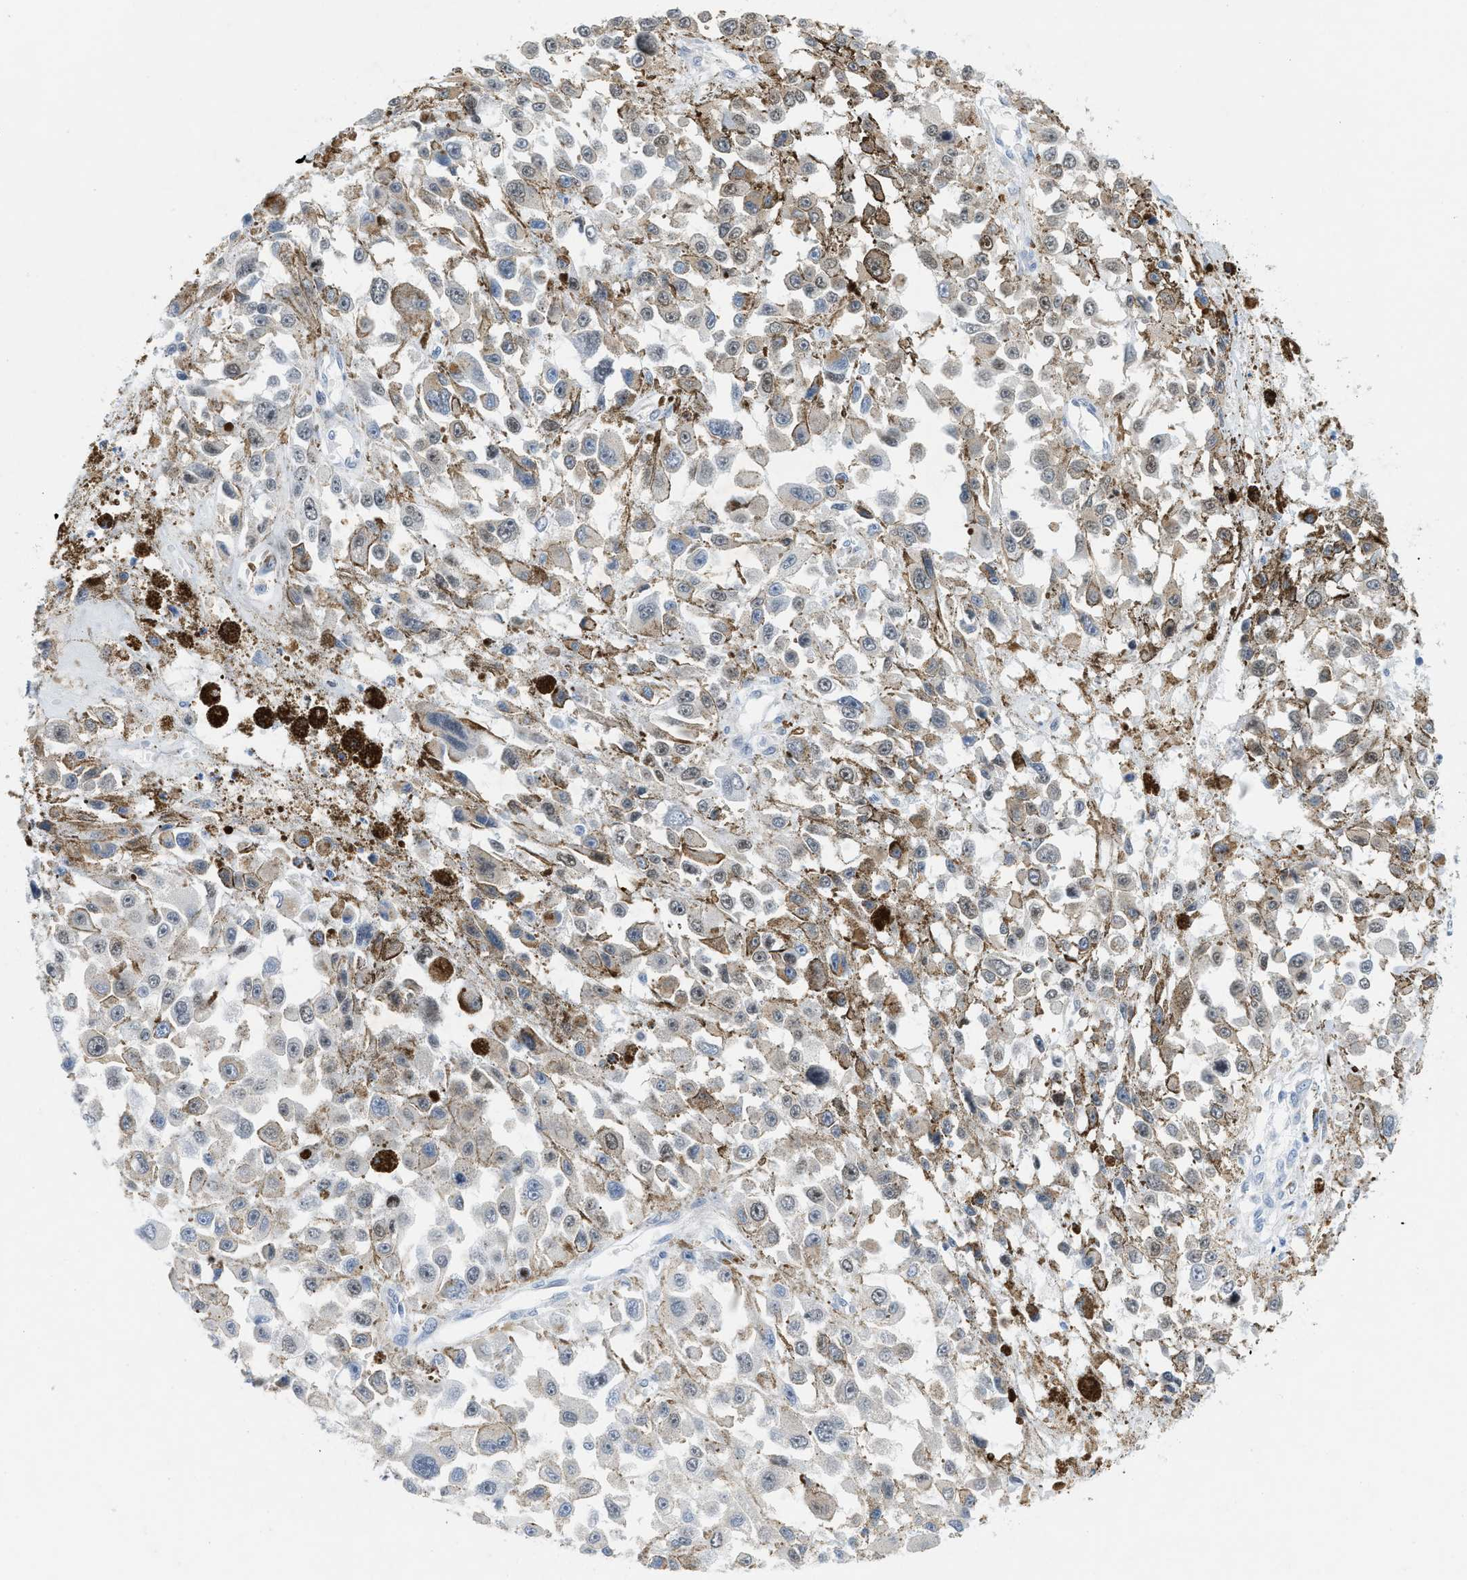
{"staining": {"intensity": "negative", "quantity": "none", "location": "none"}, "tissue": "melanoma", "cell_type": "Tumor cells", "image_type": "cancer", "snomed": [{"axis": "morphology", "description": "Malignant melanoma, Metastatic site"}, {"axis": "topography", "description": "Lymph node"}], "caption": "An IHC micrograph of malignant melanoma (metastatic site) is shown. There is no staining in tumor cells of malignant melanoma (metastatic site). (DAB immunohistochemistry (IHC) with hematoxylin counter stain).", "gene": "HLTF", "patient": {"sex": "male", "age": 59}}